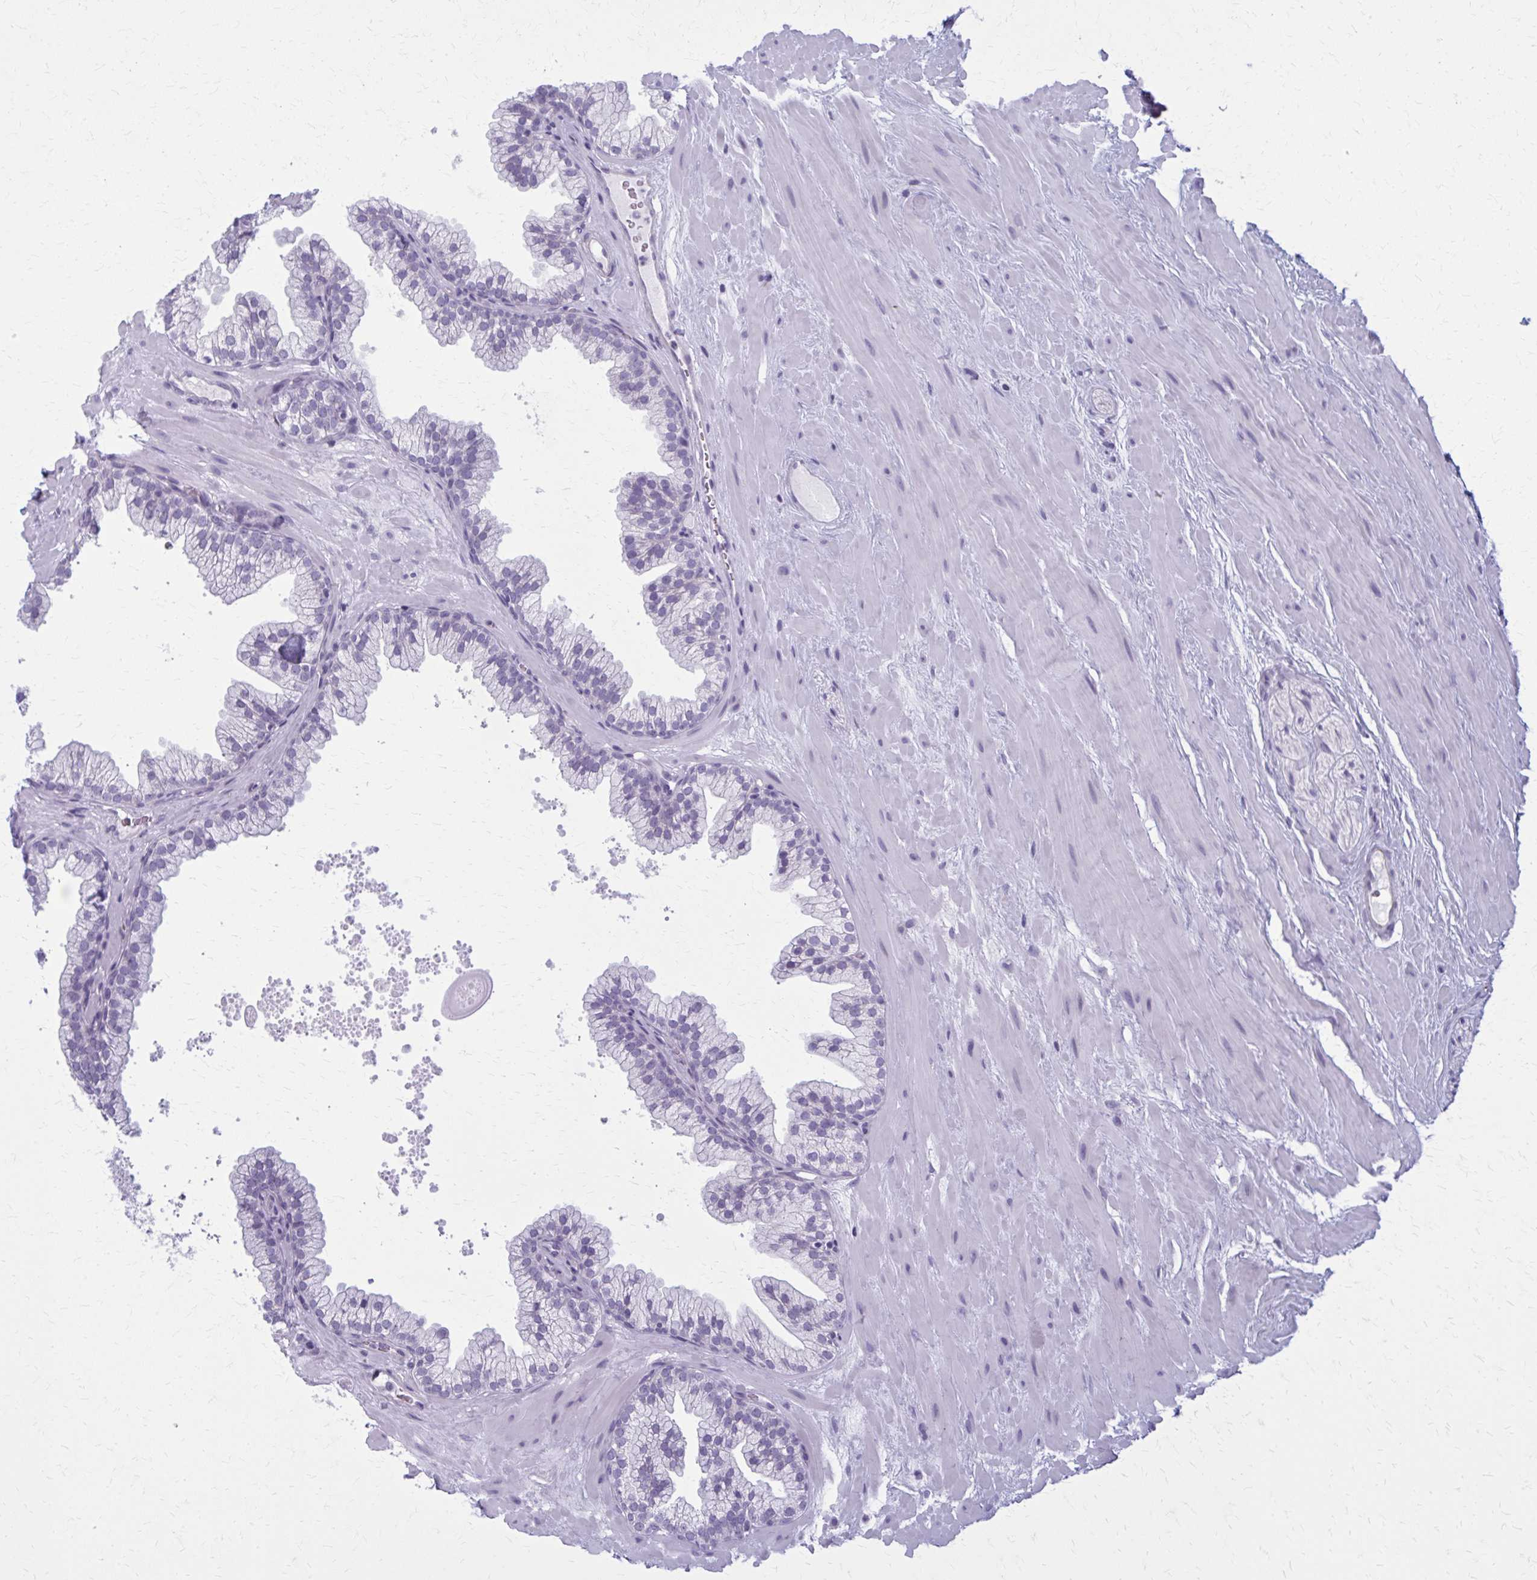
{"staining": {"intensity": "negative", "quantity": "none", "location": "none"}, "tissue": "prostate", "cell_type": "Glandular cells", "image_type": "normal", "snomed": [{"axis": "morphology", "description": "Normal tissue, NOS"}, {"axis": "topography", "description": "Prostate"}, {"axis": "topography", "description": "Peripheral nerve tissue"}], "caption": "The image reveals no staining of glandular cells in unremarkable prostate.", "gene": "CASQ2", "patient": {"sex": "male", "age": 61}}